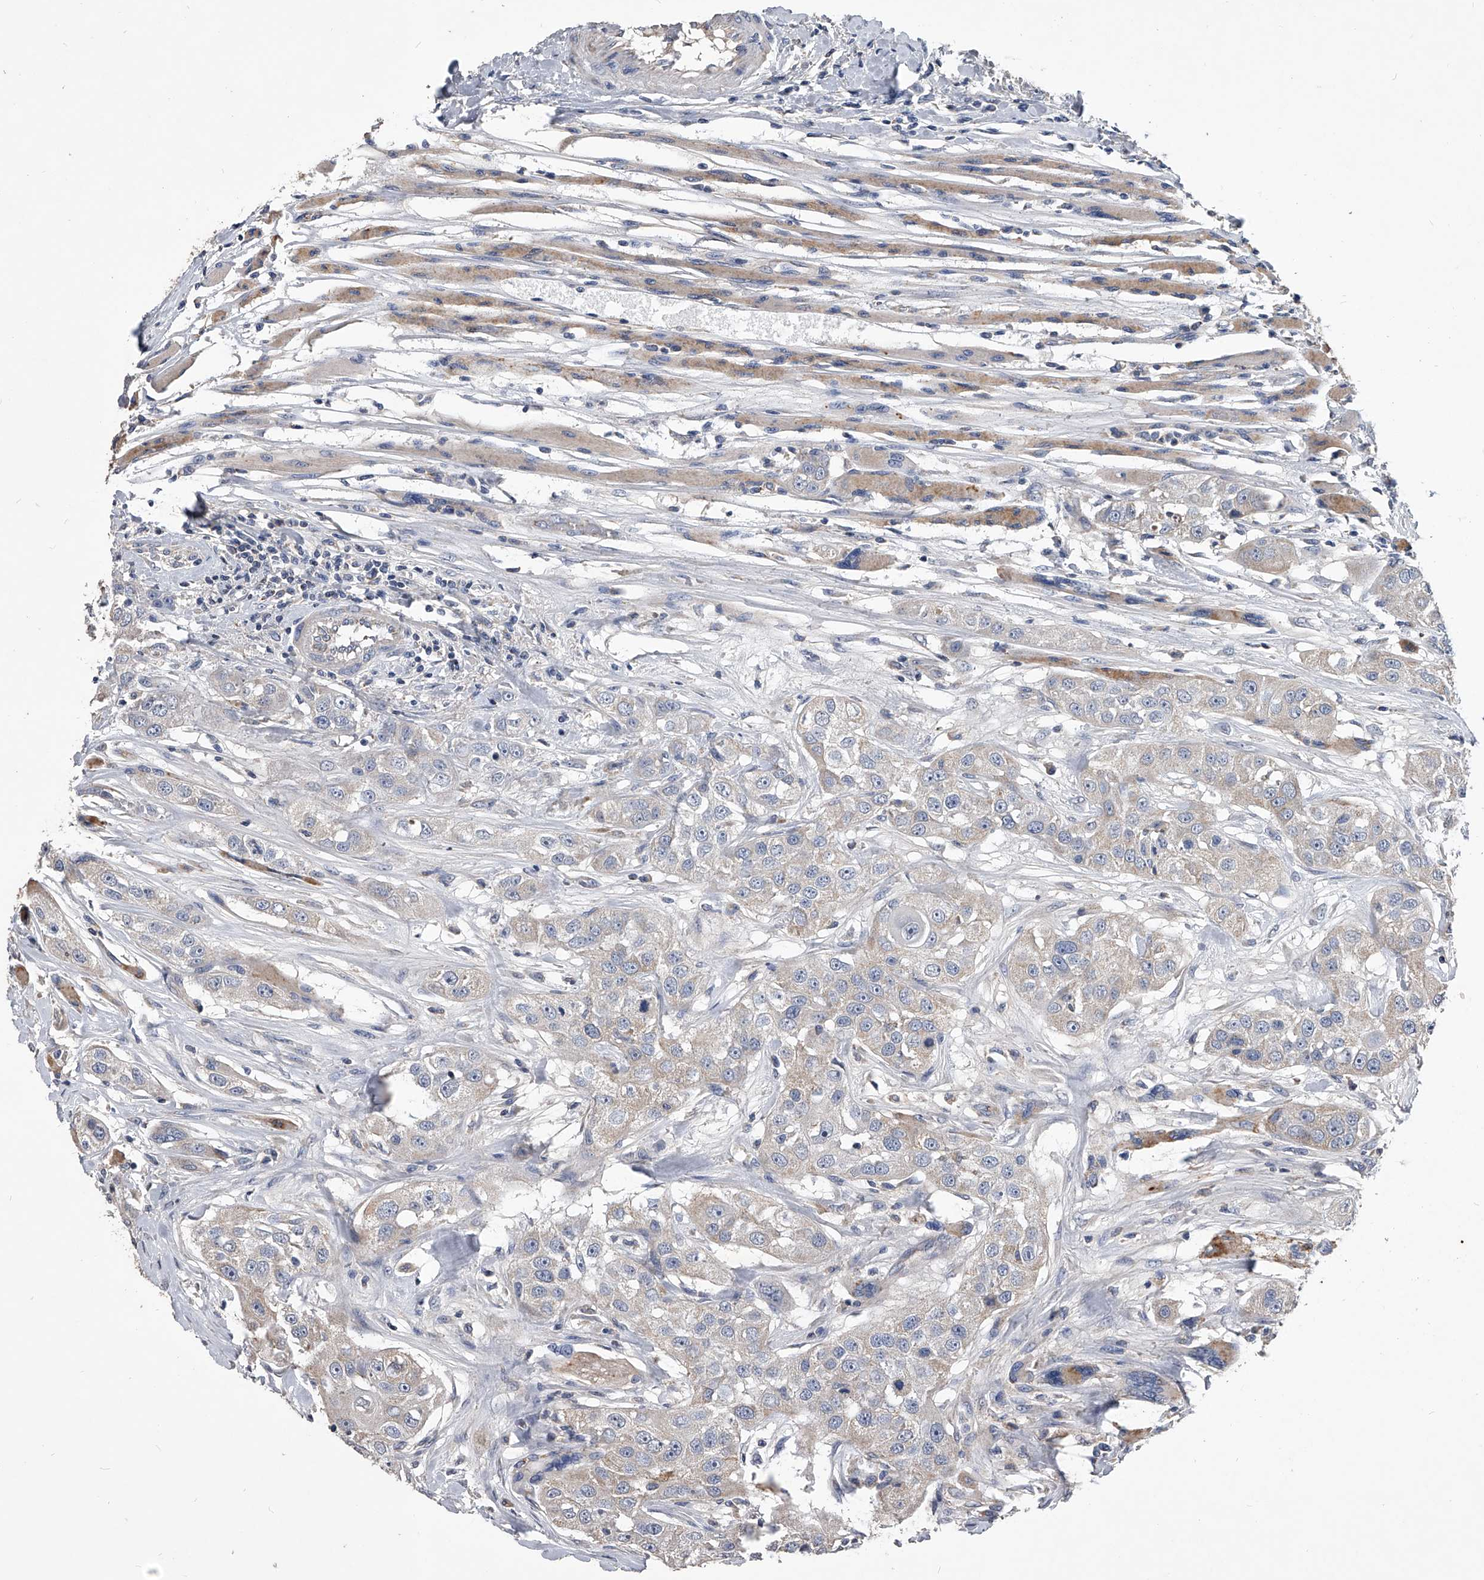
{"staining": {"intensity": "negative", "quantity": "none", "location": "none"}, "tissue": "head and neck cancer", "cell_type": "Tumor cells", "image_type": "cancer", "snomed": [{"axis": "morphology", "description": "Normal tissue, NOS"}, {"axis": "morphology", "description": "Squamous cell carcinoma, NOS"}, {"axis": "topography", "description": "Skeletal muscle"}, {"axis": "topography", "description": "Head-Neck"}], "caption": "Human head and neck squamous cell carcinoma stained for a protein using immunohistochemistry (IHC) reveals no positivity in tumor cells.", "gene": "NRP1", "patient": {"sex": "male", "age": 51}}